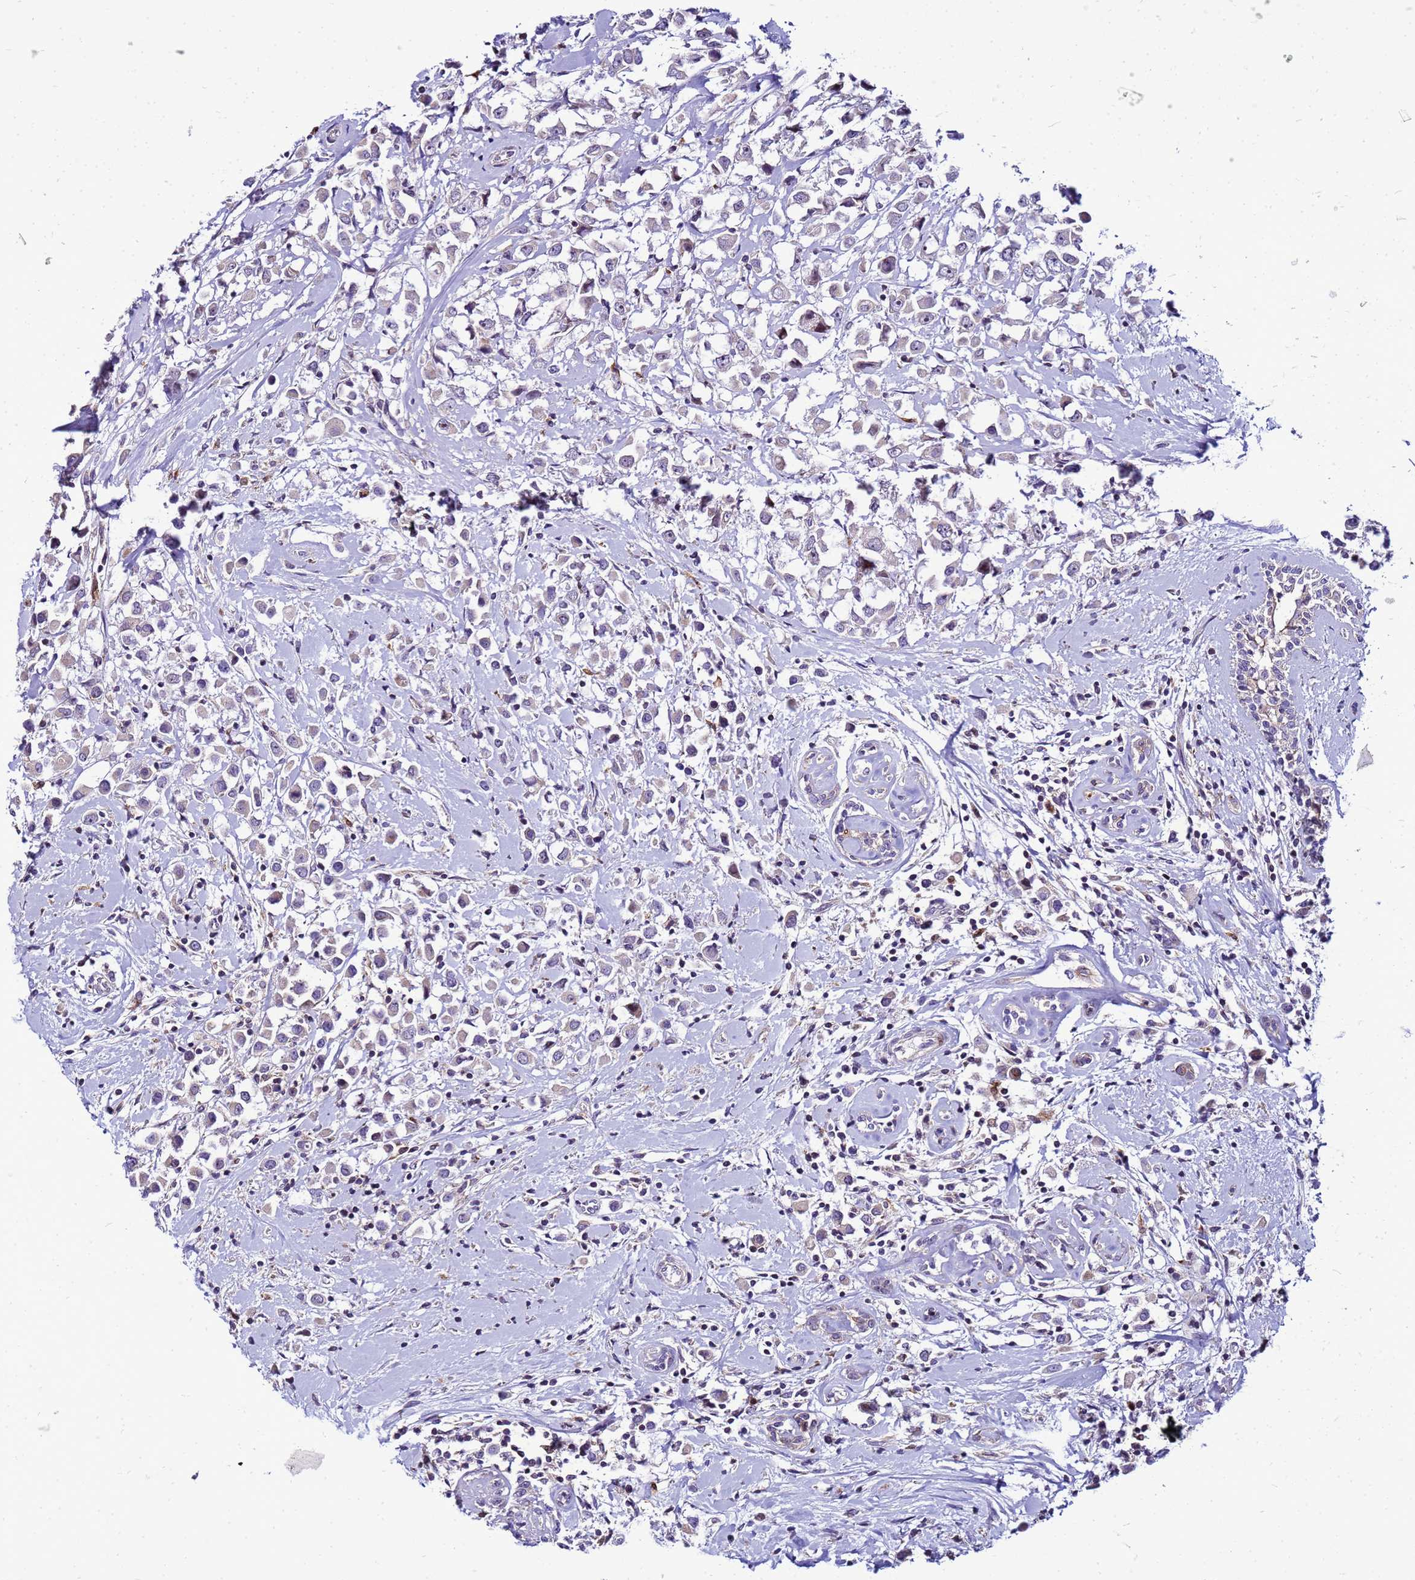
{"staining": {"intensity": "negative", "quantity": "none", "location": "none"}, "tissue": "breast cancer", "cell_type": "Tumor cells", "image_type": "cancer", "snomed": [{"axis": "morphology", "description": "Duct carcinoma"}, {"axis": "topography", "description": "Breast"}], "caption": "An IHC photomicrograph of breast infiltrating ductal carcinoma is shown. There is no staining in tumor cells of breast infiltrating ductal carcinoma.", "gene": "VPS4B", "patient": {"sex": "female", "age": 87}}